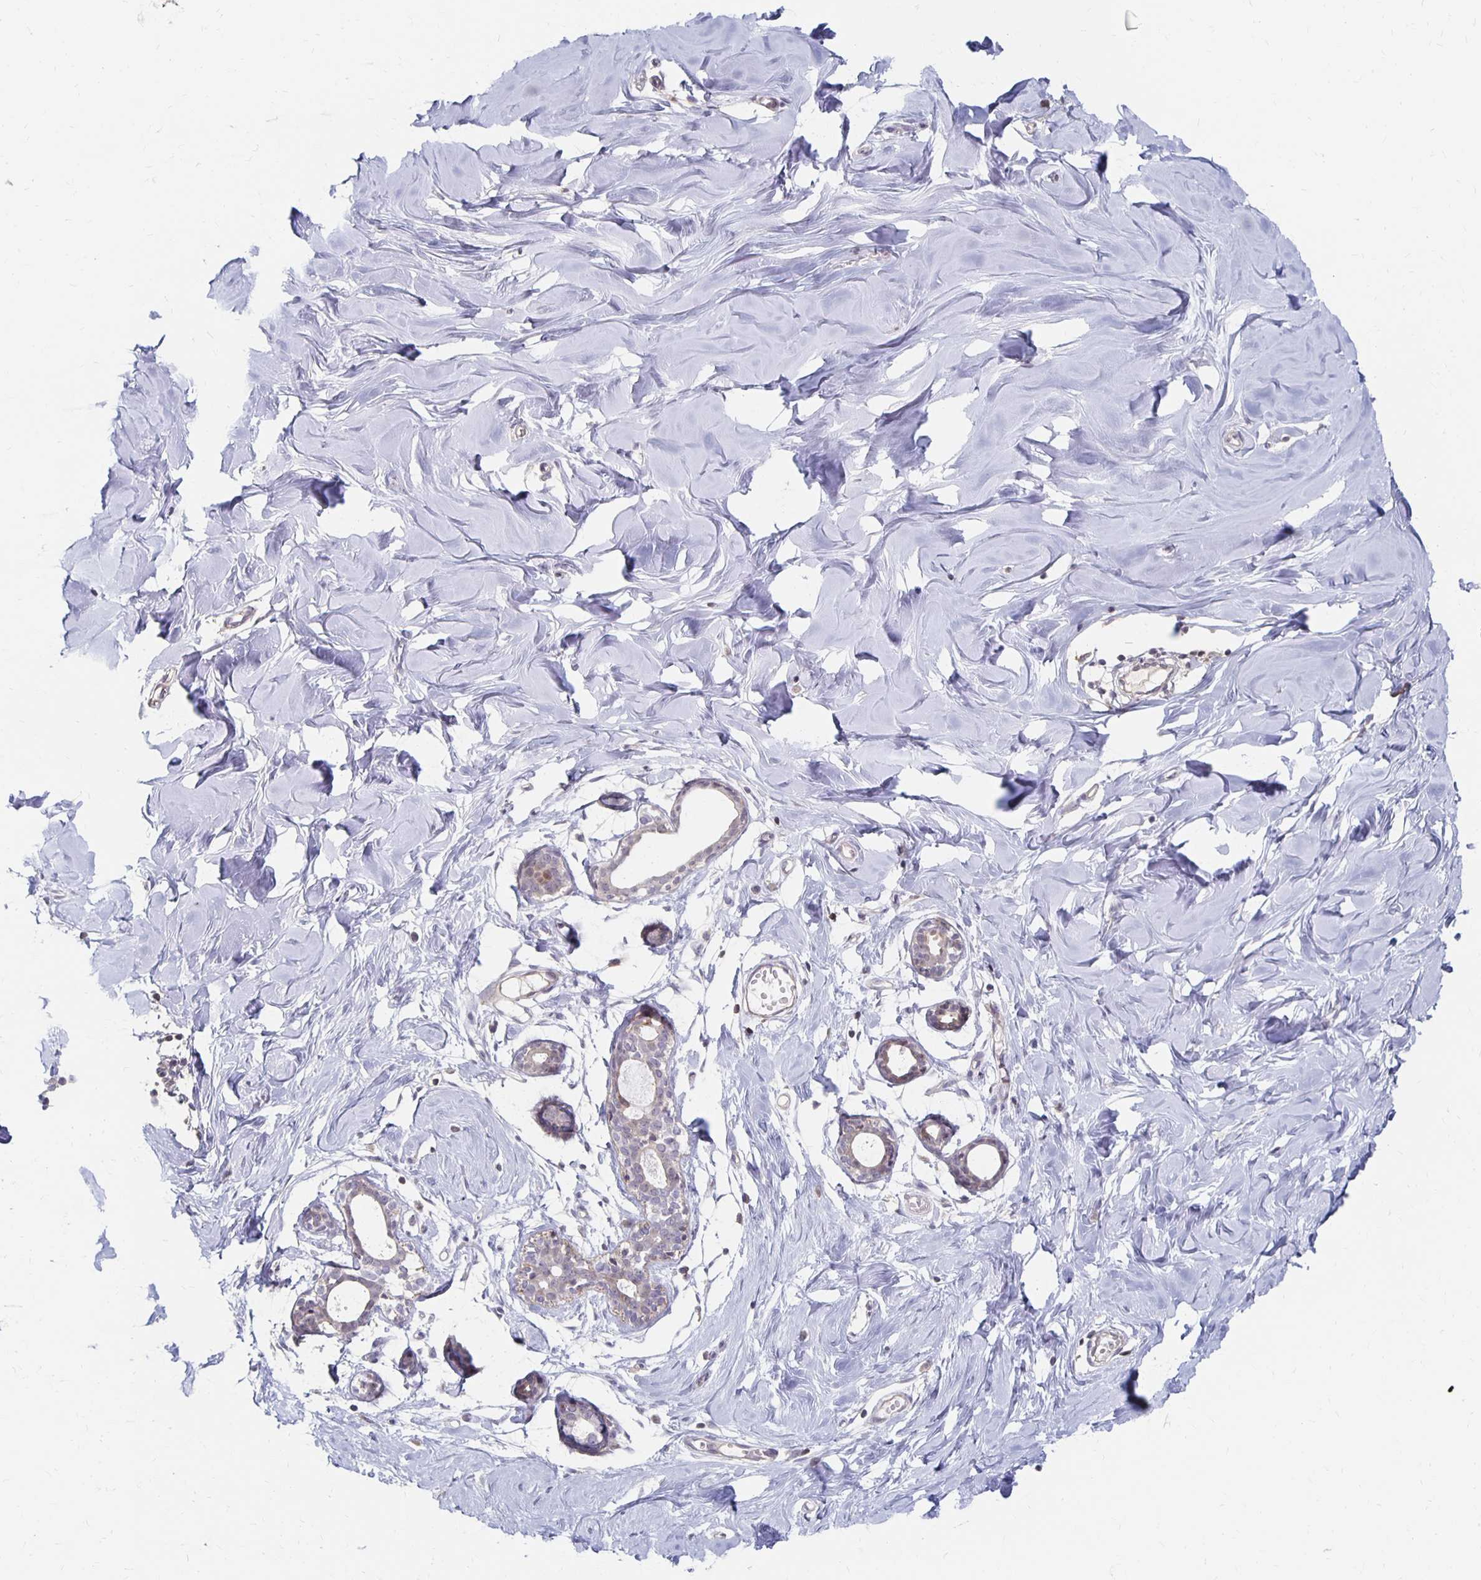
{"staining": {"intensity": "negative", "quantity": "none", "location": "none"}, "tissue": "breast", "cell_type": "Adipocytes", "image_type": "normal", "snomed": [{"axis": "morphology", "description": "Normal tissue, NOS"}, {"axis": "topography", "description": "Breast"}], "caption": "This is an IHC photomicrograph of unremarkable human breast. There is no positivity in adipocytes.", "gene": "PRKCB", "patient": {"sex": "female", "age": 27}}